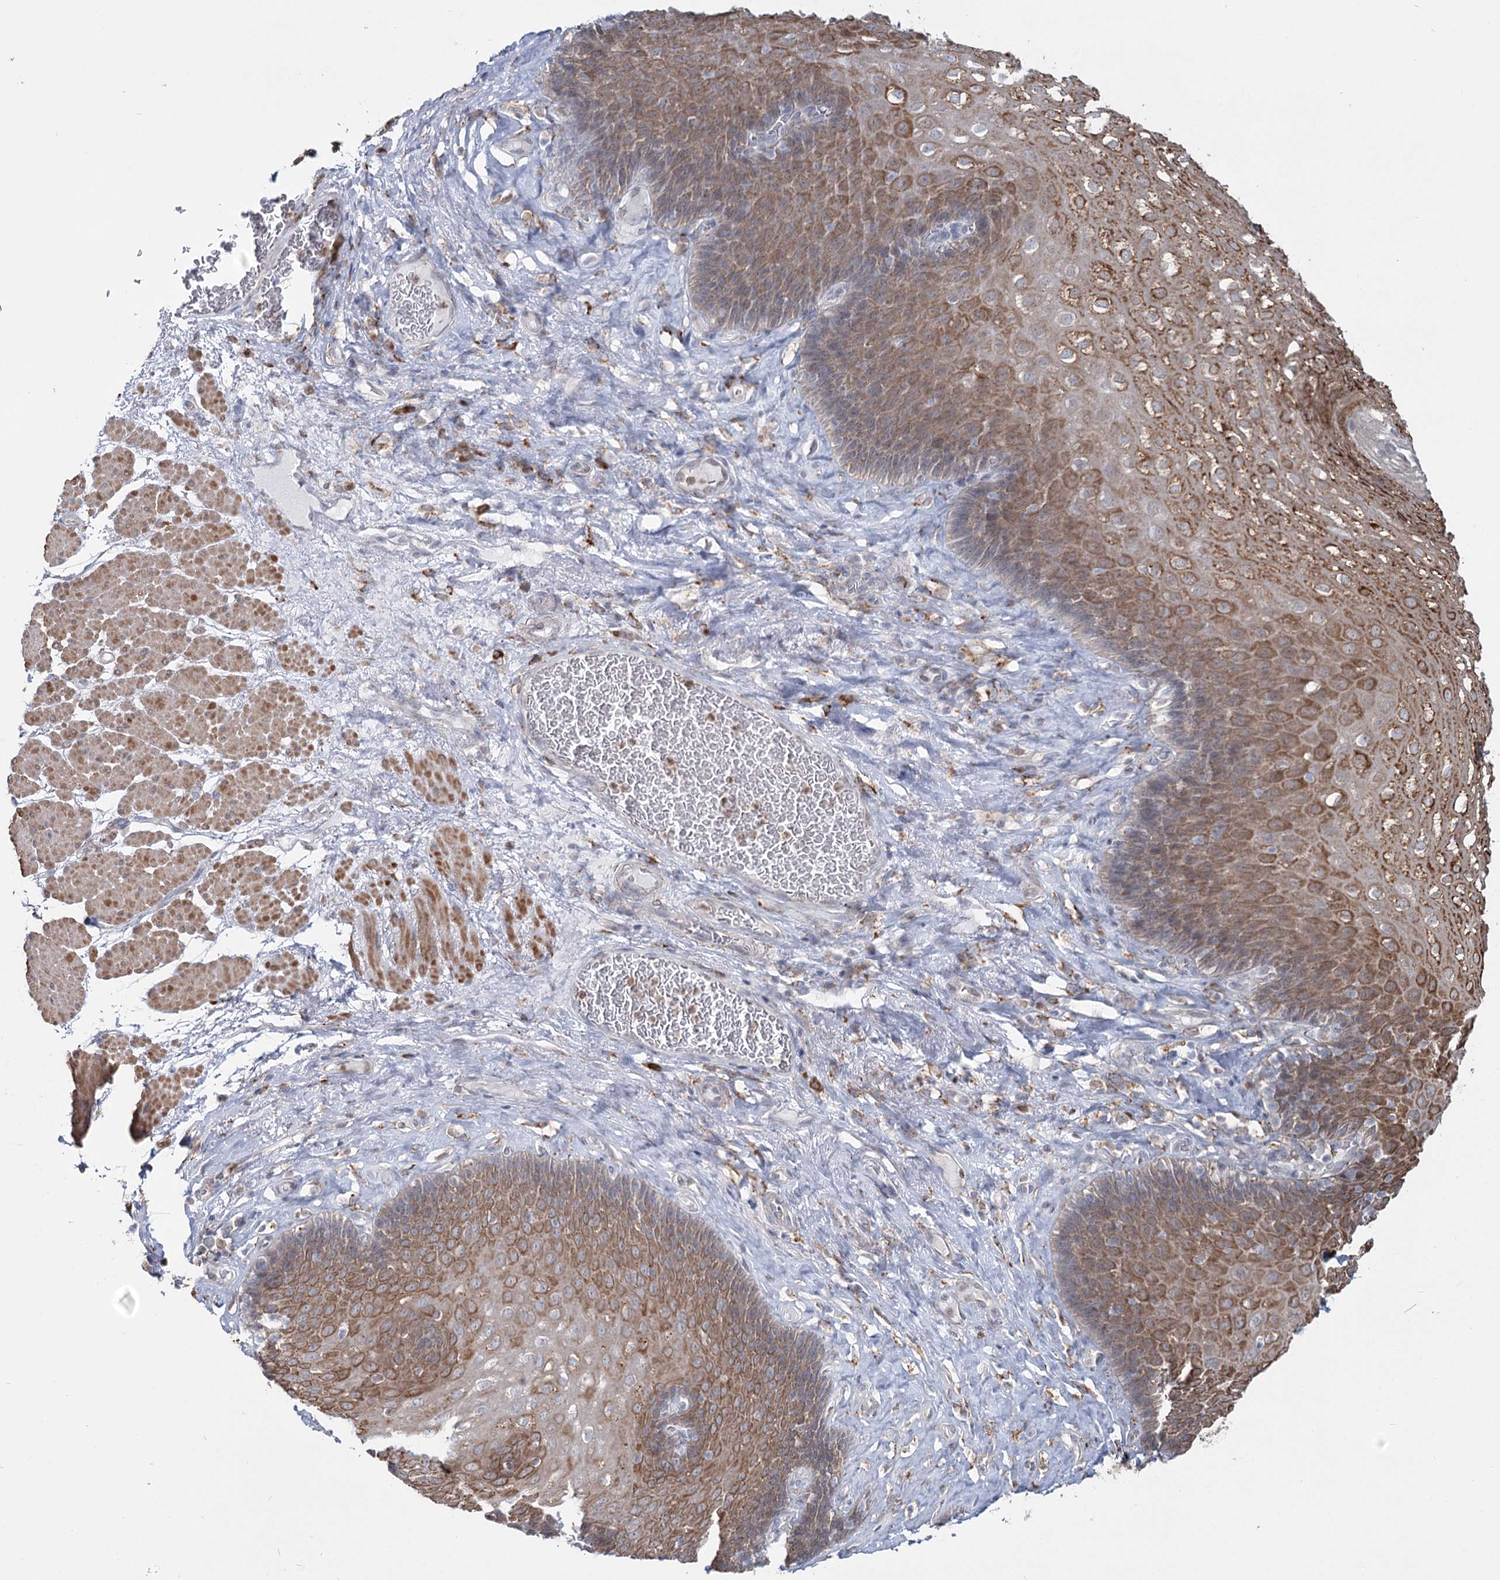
{"staining": {"intensity": "moderate", "quantity": "25%-75%", "location": "cytoplasmic/membranous"}, "tissue": "esophagus", "cell_type": "Squamous epithelial cells", "image_type": "normal", "snomed": [{"axis": "morphology", "description": "Normal tissue, NOS"}, {"axis": "topography", "description": "Esophagus"}], "caption": "Protein staining of unremarkable esophagus reveals moderate cytoplasmic/membranous staining in approximately 25%-75% of squamous epithelial cells.", "gene": "ZCCHC9", "patient": {"sex": "female", "age": 66}}